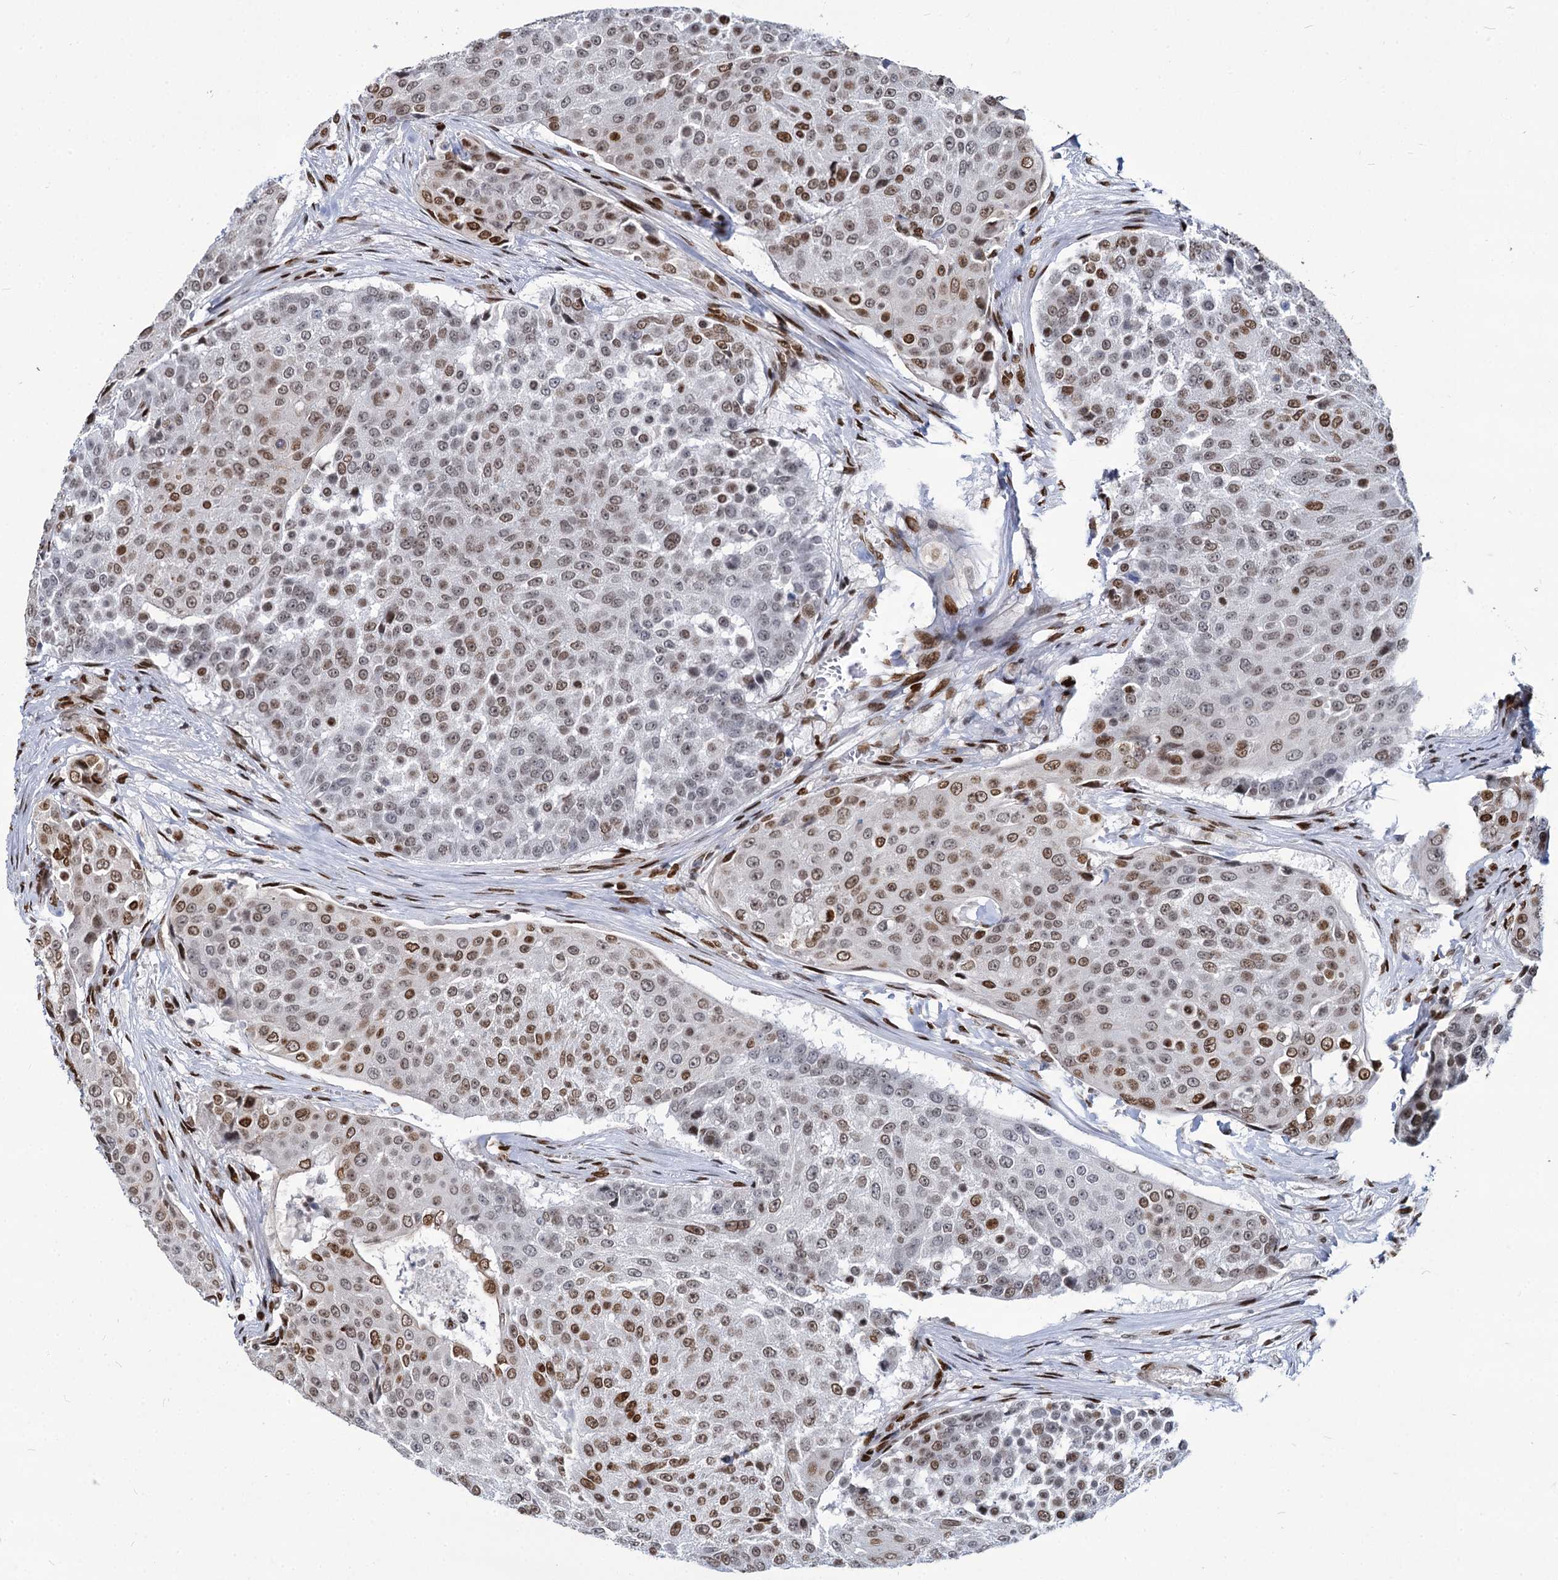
{"staining": {"intensity": "strong", "quantity": "25%-75%", "location": "nuclear"}, "tissue": "urothelial cancer", "cell_type": "Tumor cells", "image_type": "cancer", "snomed": [{"axis": "morphology", "description": "Urothelial carcinoma, High grade"}, {"axis": "topography", "description": "Urinary bladder"}], "caption": "Immunohistochemical staining of urothelial cancer reveals high levels of strong nuclear staining in about 25%-75% of tumor cells.", "gene": "MECP2", "patient": {"sex": "female", "age": 63}}